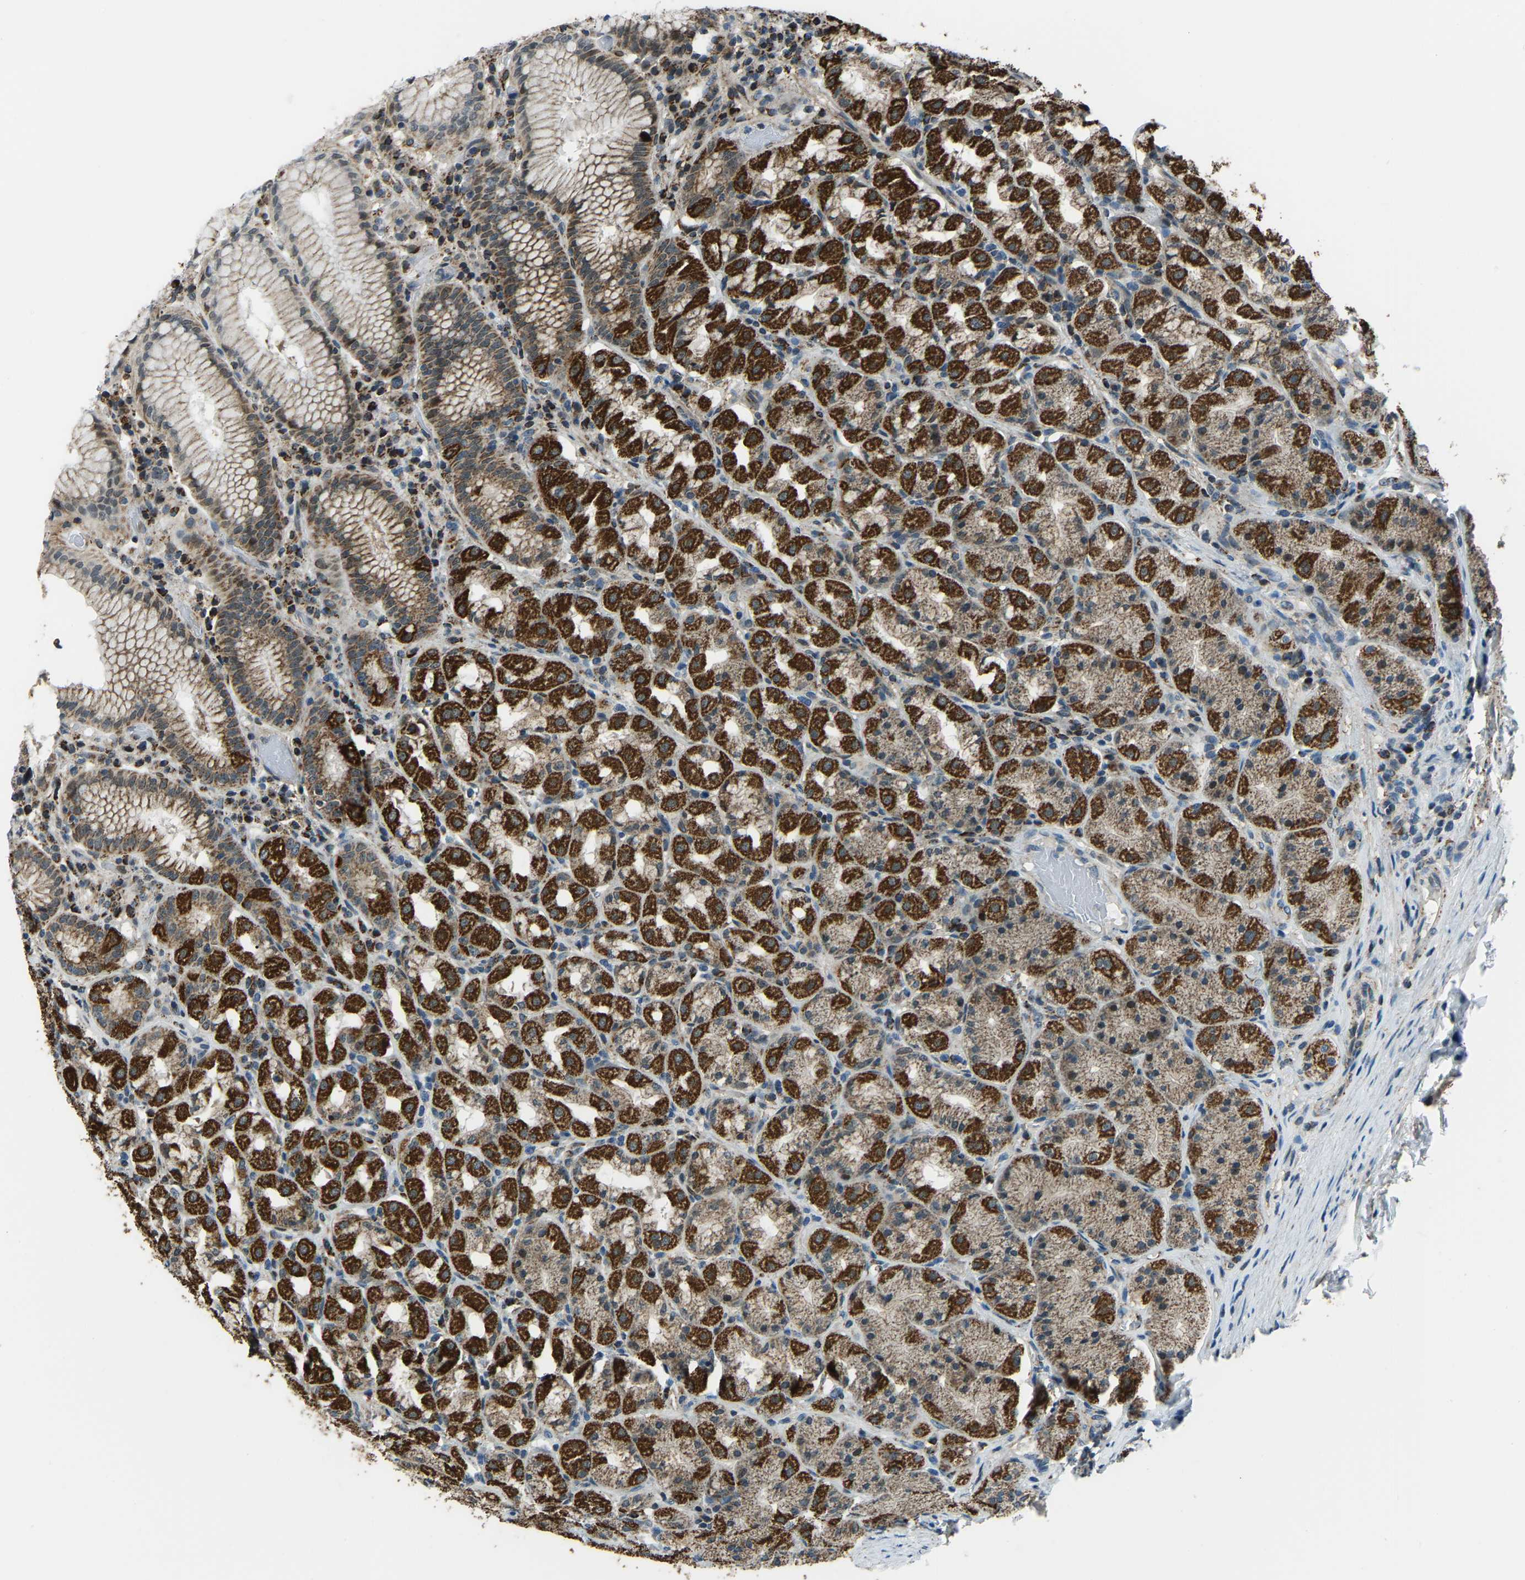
{"staining": {"intensity": "strong", "quantity": ">75%", "location": "cytoplasmic/membranous"}, "tissue": "stomach", "cell_type": "Glandular cells", "image_type": "normal", "snomed": [{"axis": "morphology", "description": "Normal tissue, NOS"}, {"axis": "topography", "description": "Stomach"}, {"axis": "topography", "description": "Stomach, lower"}], "caption": "DAB immunohistochemical staining of benign human stomach exhibits strong cytoplasmic/membranous protein expression in about >75% of glandular cells.", "gene": "RBM33", "patient": {"sex": "female", "age": 56}}